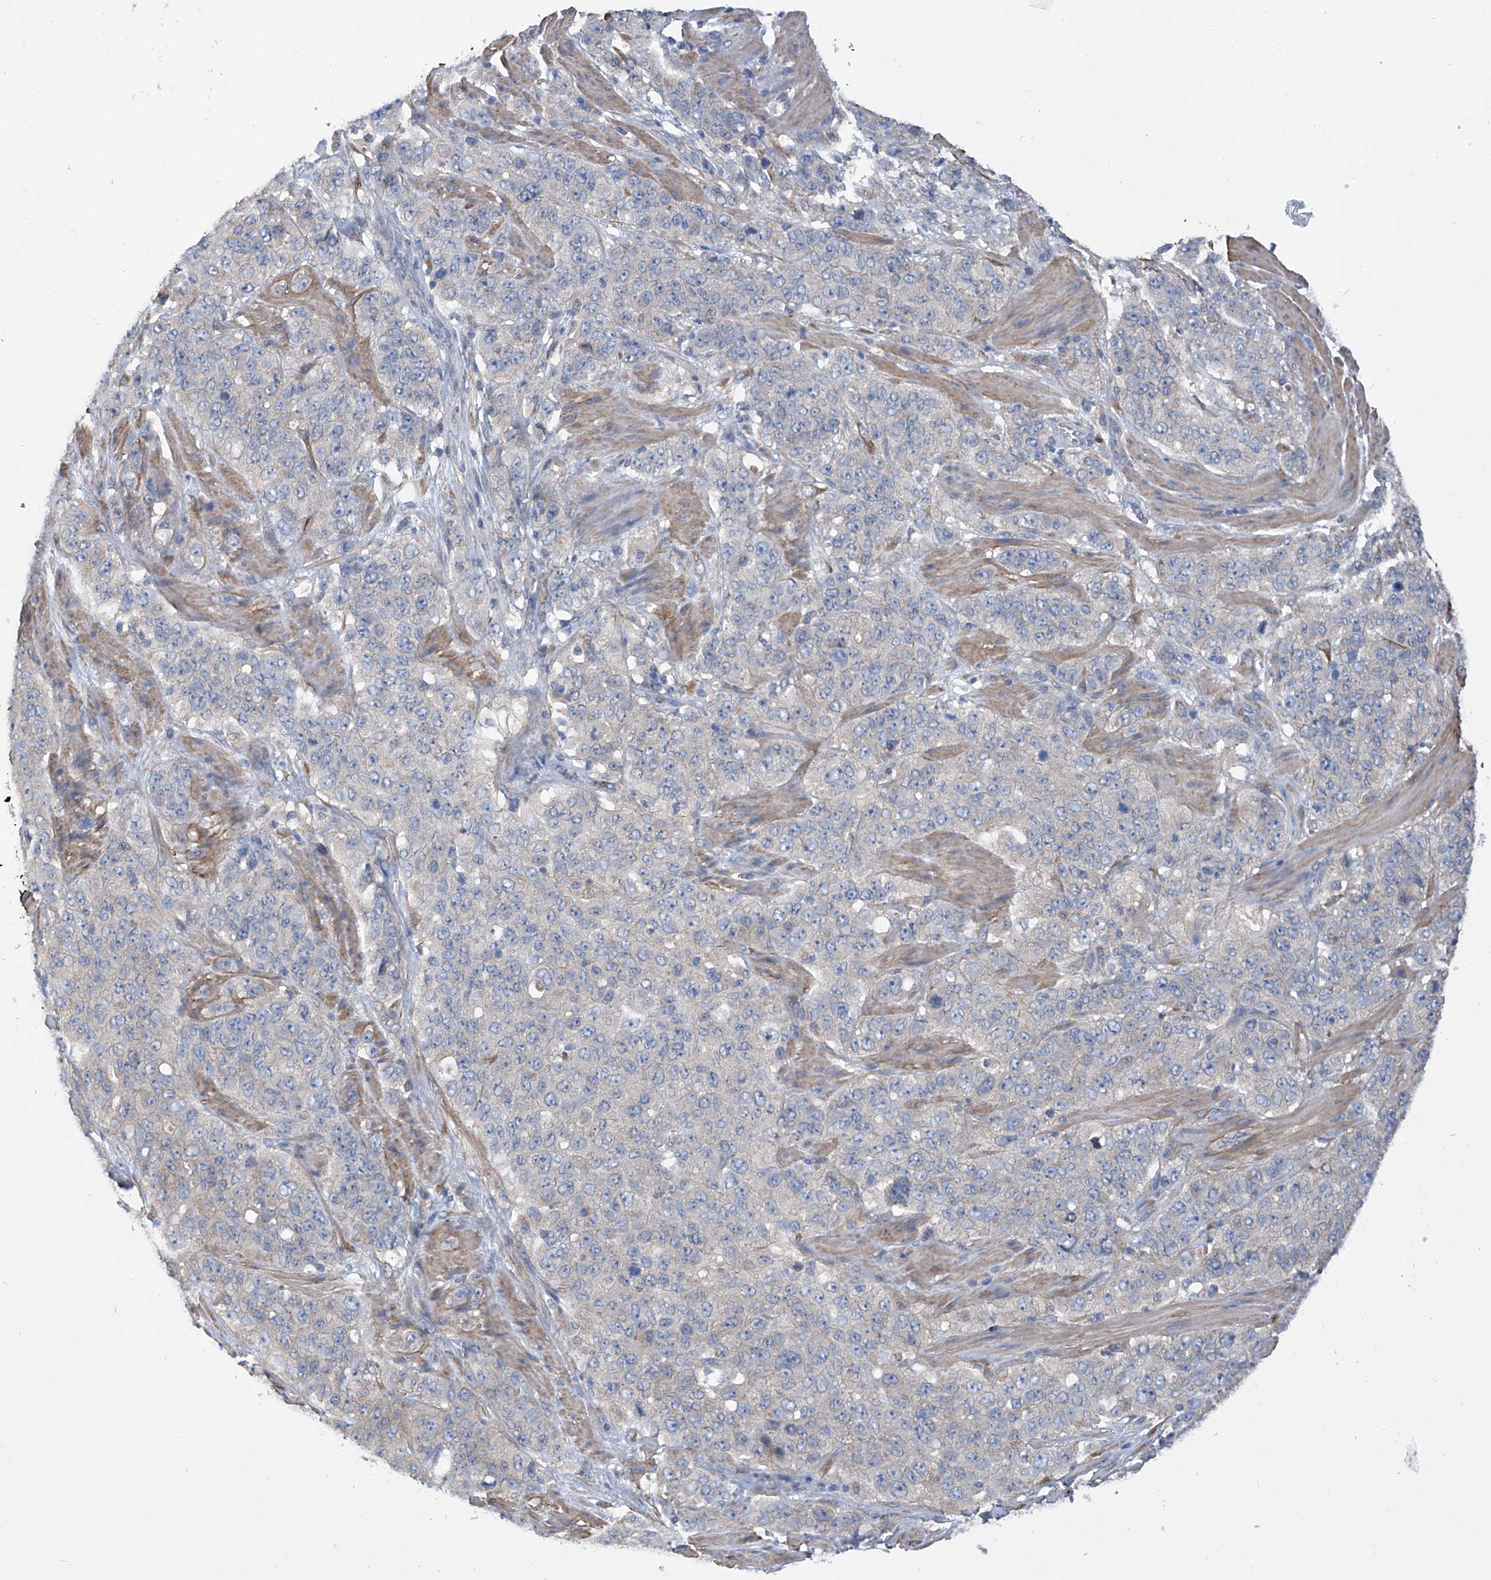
{"staining": {"intensity": "negative", "quantity": "none", "location": "none"}, "tissue": "stomach cancer", "cell_type": "Tumor cells", "image_type": "cancer", "snomed": [{"axis": "morphology", "description": "Adenocarcinoma, NOS"}, {"axis": "topography", "description": "Stomach"}], "caption": "The micrograph displays no significant positivity in tumor cells of adenocarcinoma (stomach).", "gene": "SMS", "patient": {"sex": "male", "age": 48}}